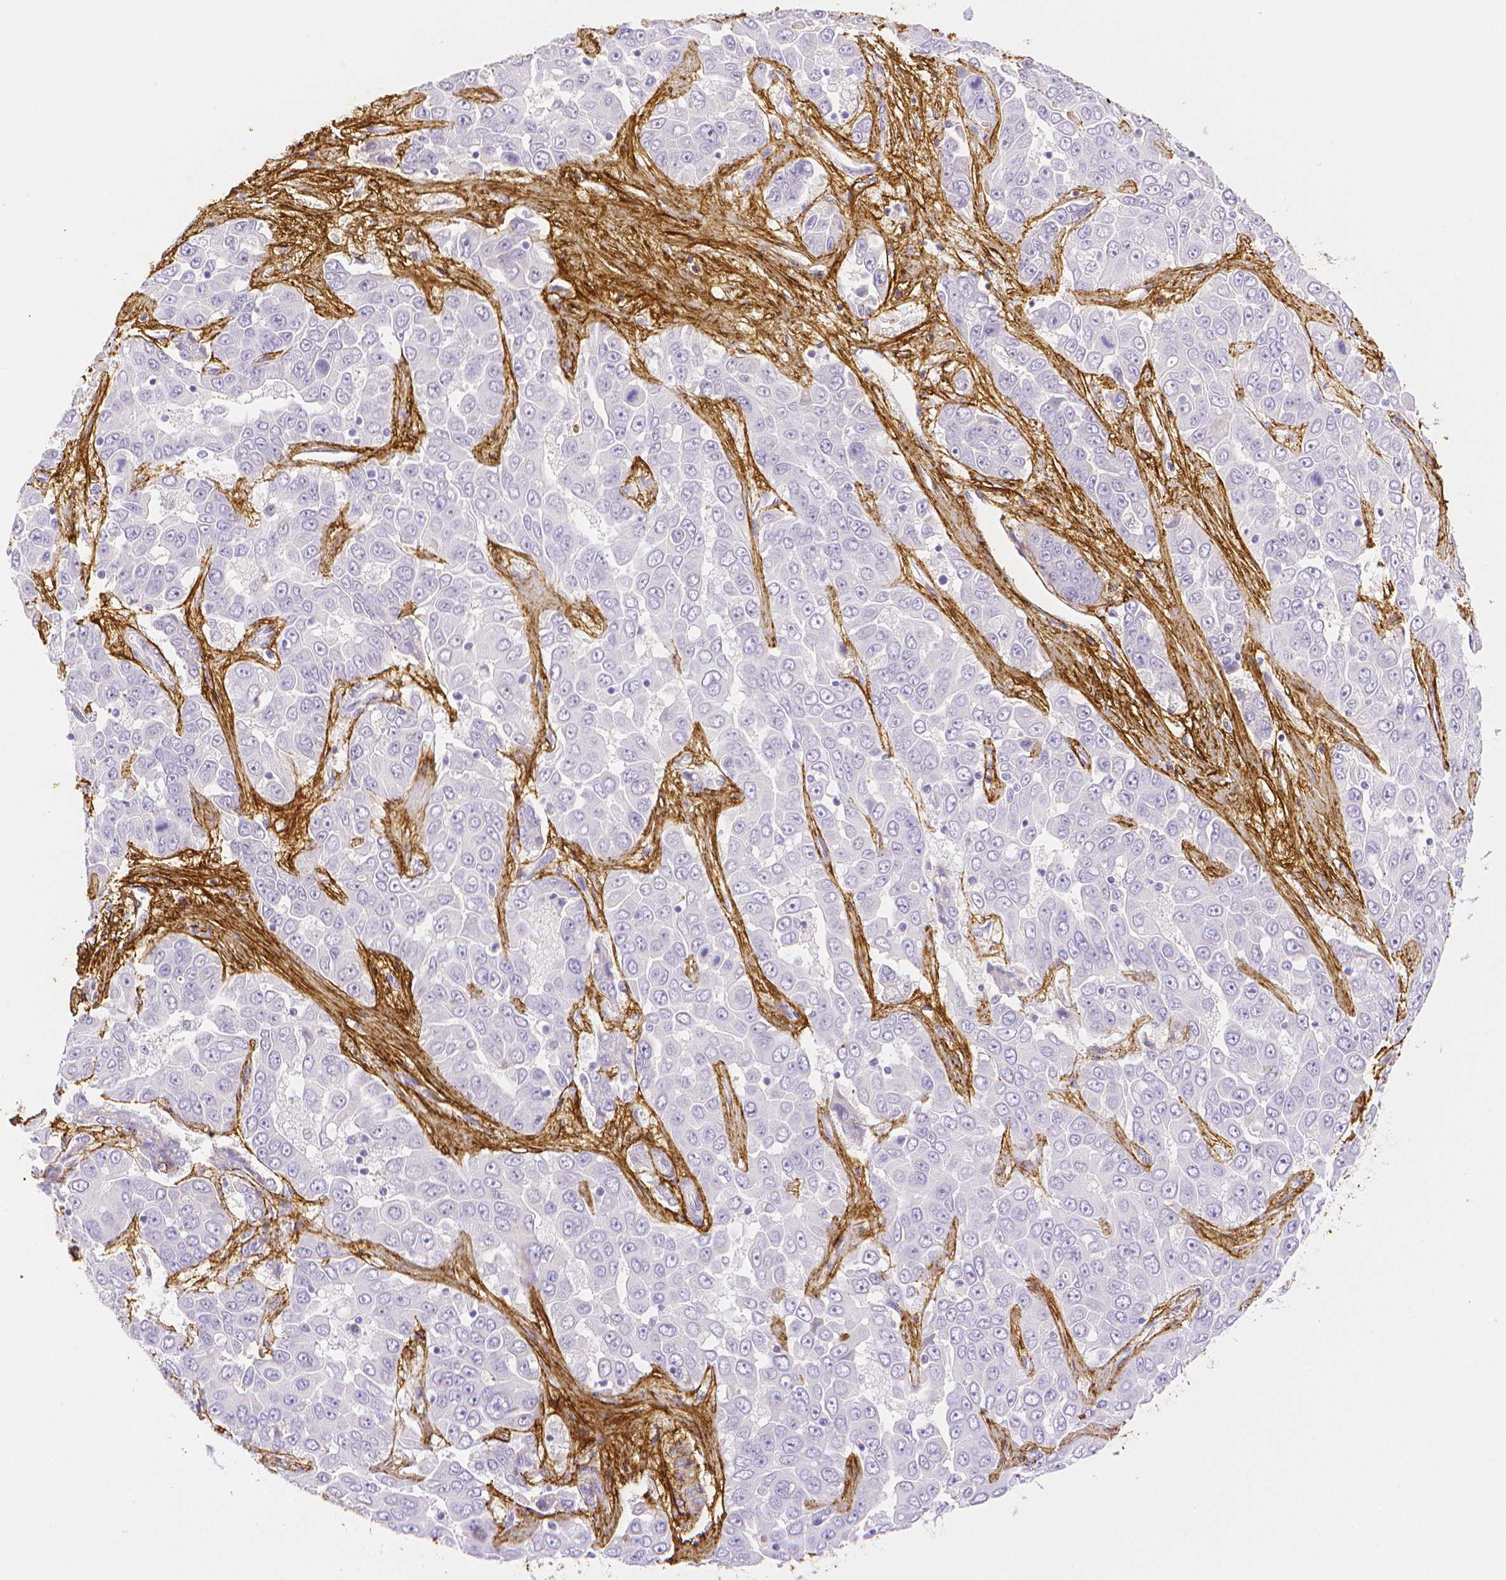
{"staining": {"intensity": "negative", "quantity": "none", "location": "none"}, "tissue": "liver cancer", "cell_type": "Tumor cells", "image_type": "cancer", "snomed": [{"axis": "morphology", "description": "Cholangiocarcinoma"}, {"axis": "topography", "description": "Liver"}], "caption": "Immunohistochemistry (IHC) image of liver cancer (cholangiocarcinoma) stained for a protein (brown), which demonstrates no positivity in tumor cells.", "gene": "FBN1", "patient": {"sex": "female", "age": 52}}